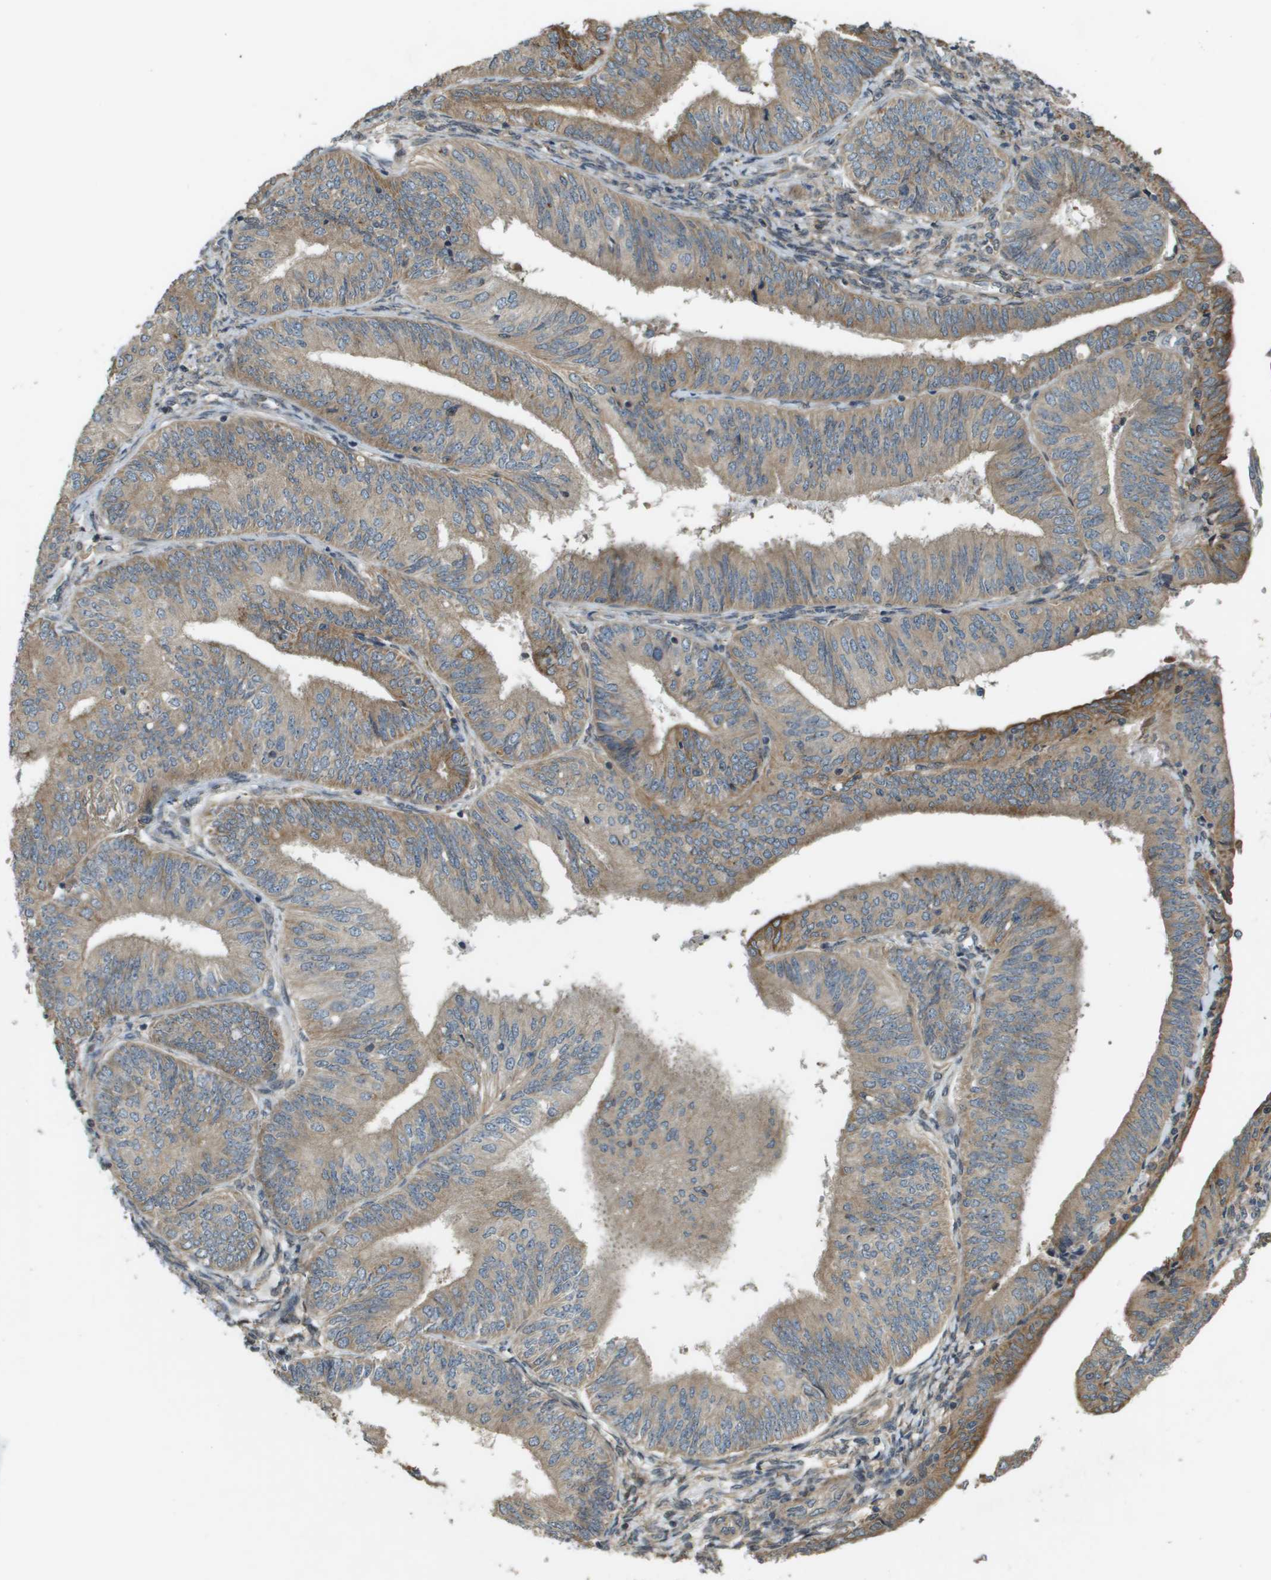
{"staining": {"intensity": "weak", "quantity": ">75%", "location": "cytoplasmic/membranous"}, "tissue": "endometrial cancer", "cell_type": "Tumor cells", "image_type": "cancer", "snomed": [{"axis": "morphology", "description": "Adenocarcinoma, NOS"}, {"axis": "topography", "description": "Endometrium"}], "caption": "A brown stain labels weak cytoplasmic/membranous expression of a protein in endometrial cancer tumor cells.", "gene": "CDKN2C", "patient": {"sex": "female", "age": 58}}